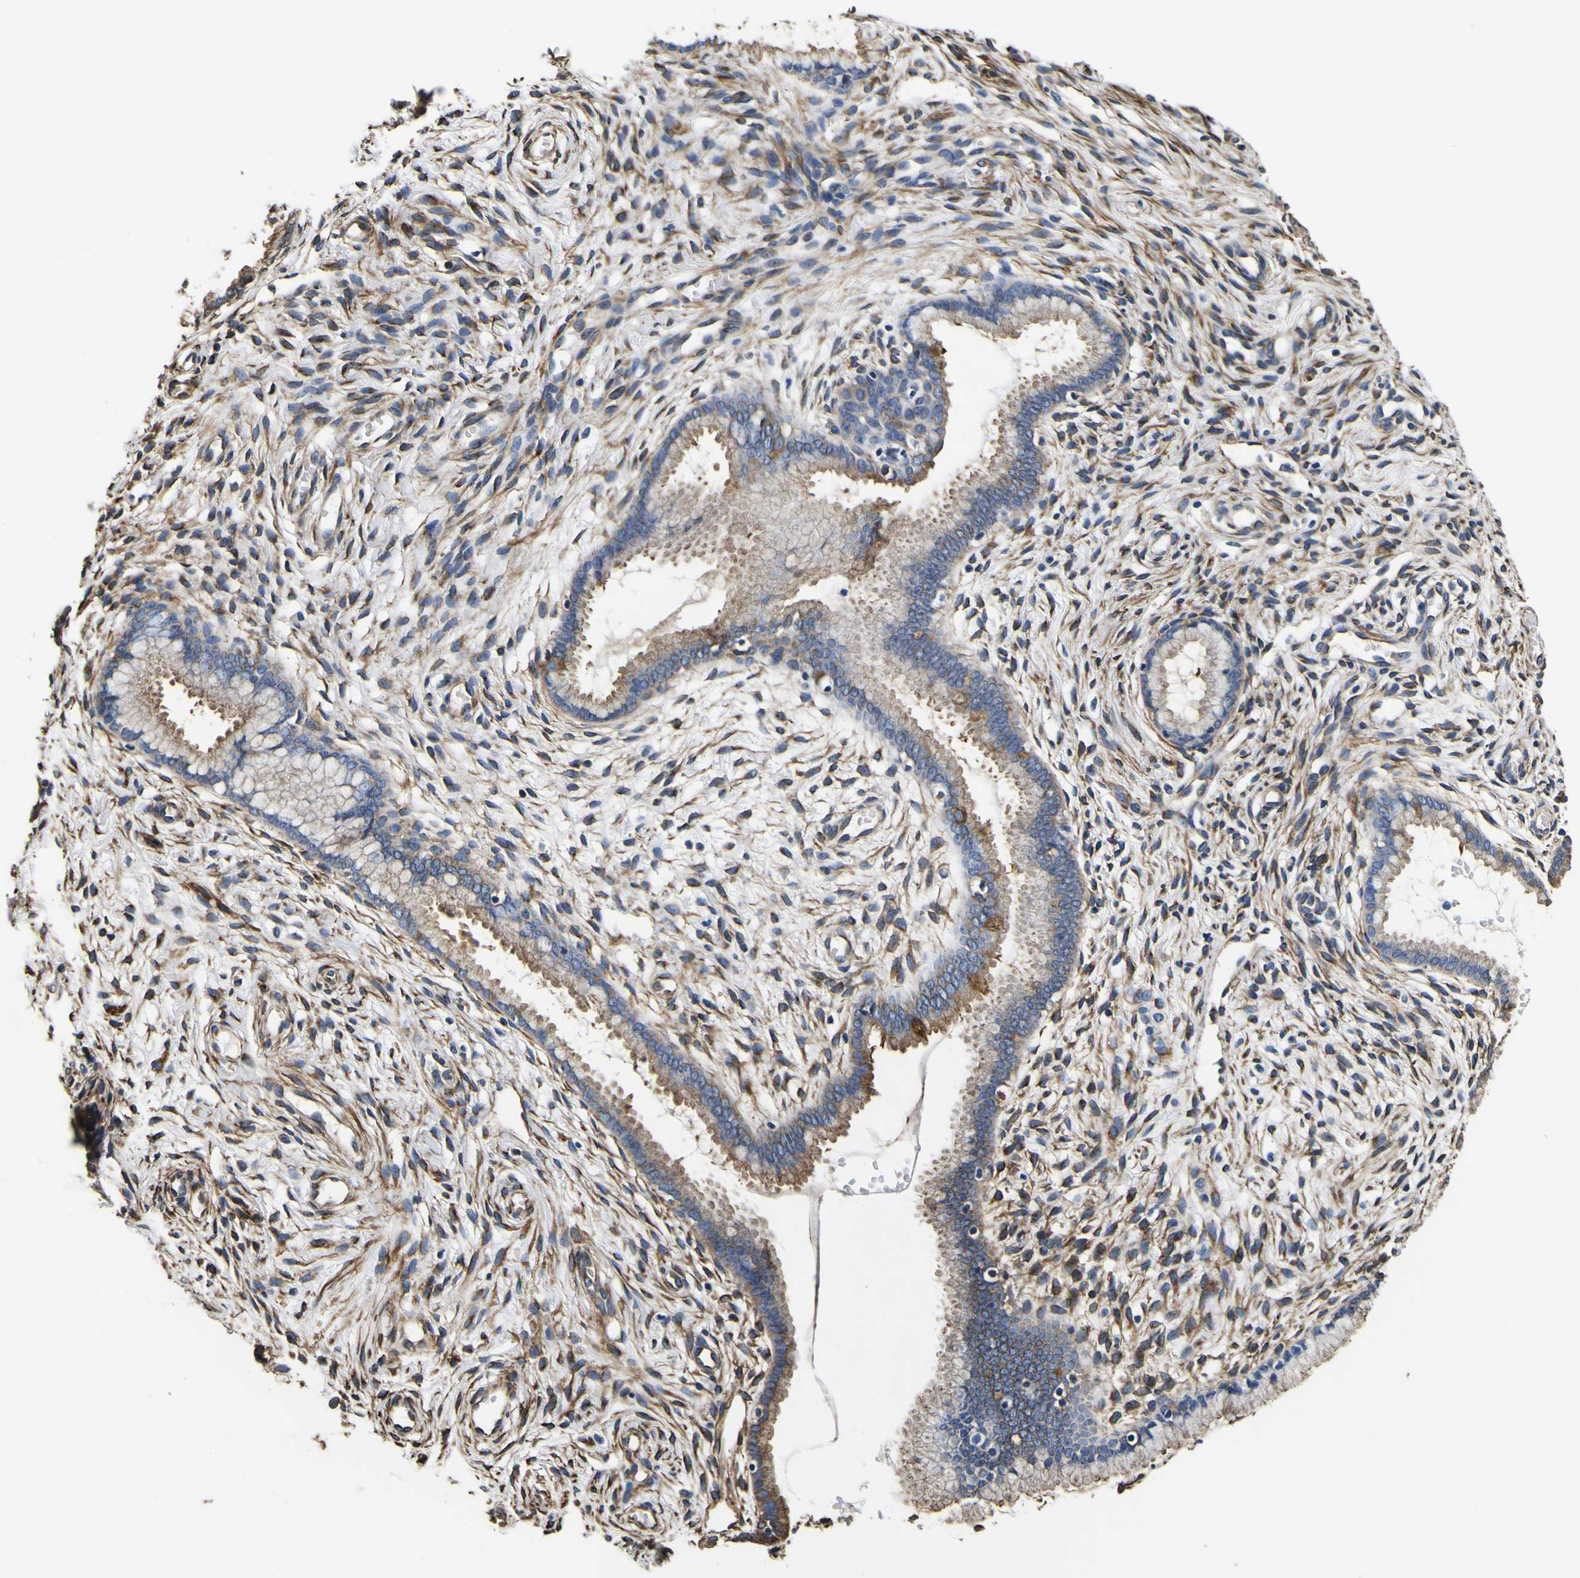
{"staining": {"intensity": "moderate", "quantity": "25%-75%", "location": "cytoplasmic/membranous"}, "tissue": "cervix", "cell_type": "Glandular cells", "image_type": "normal", "snomed": [{"axis": "morphology", "description": "Normal tissue, NOS"}, {"axis": "topography", "description": "Cervix"}], "caption": "Brown immunohistochemical staining in benign human cervix exhibits moderate cytoplasmic/membranous positivity in approximately 25%-75% of glandular cells.", "gene": "TUBA1B", "patient": {"sex": "female", "age": 65}}